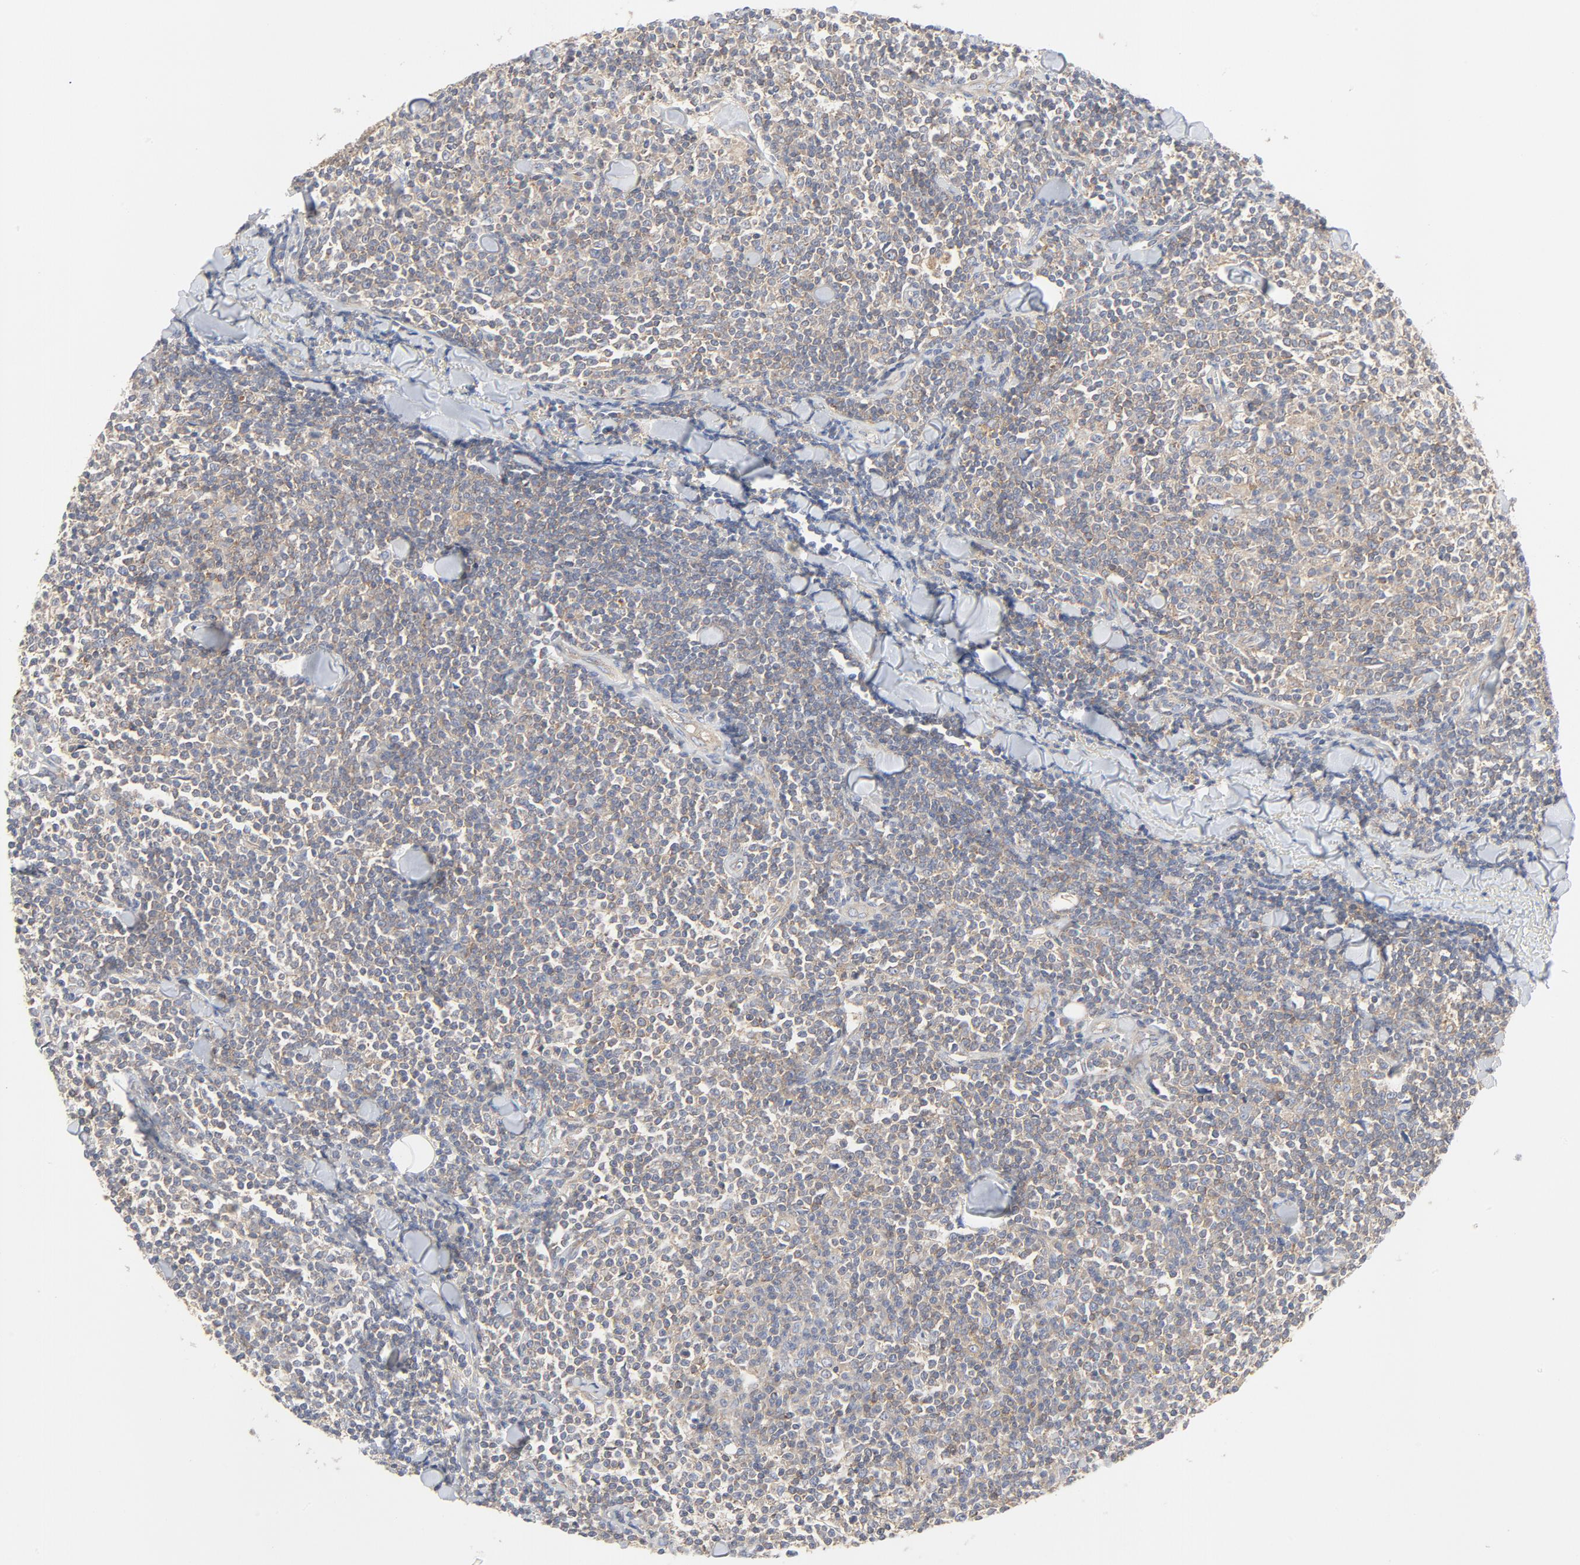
{"staining": {"intensity": "weak", "quantity": "<25%", "location": "cytoplasmic/membranous"}, "tissue": "lymphoma", "cell_type": "Tumor cells", "image_type": "cancer", "snomed": [{"axis": "morphology", "description": "Malignant lymphoma, non-Hodgkin's type, Low grade"}, {"axis": "topography", "description": "Soft tissue"}], "caption": "Immunohistochemical staining of human lymphoma shows no significant staining in tumor cells. (DAB immunohistochemistry visualized using brightfield microscopy, high magnification).", "gene": "RABEP1", "patient": {"sex": "male", "age": 92}}